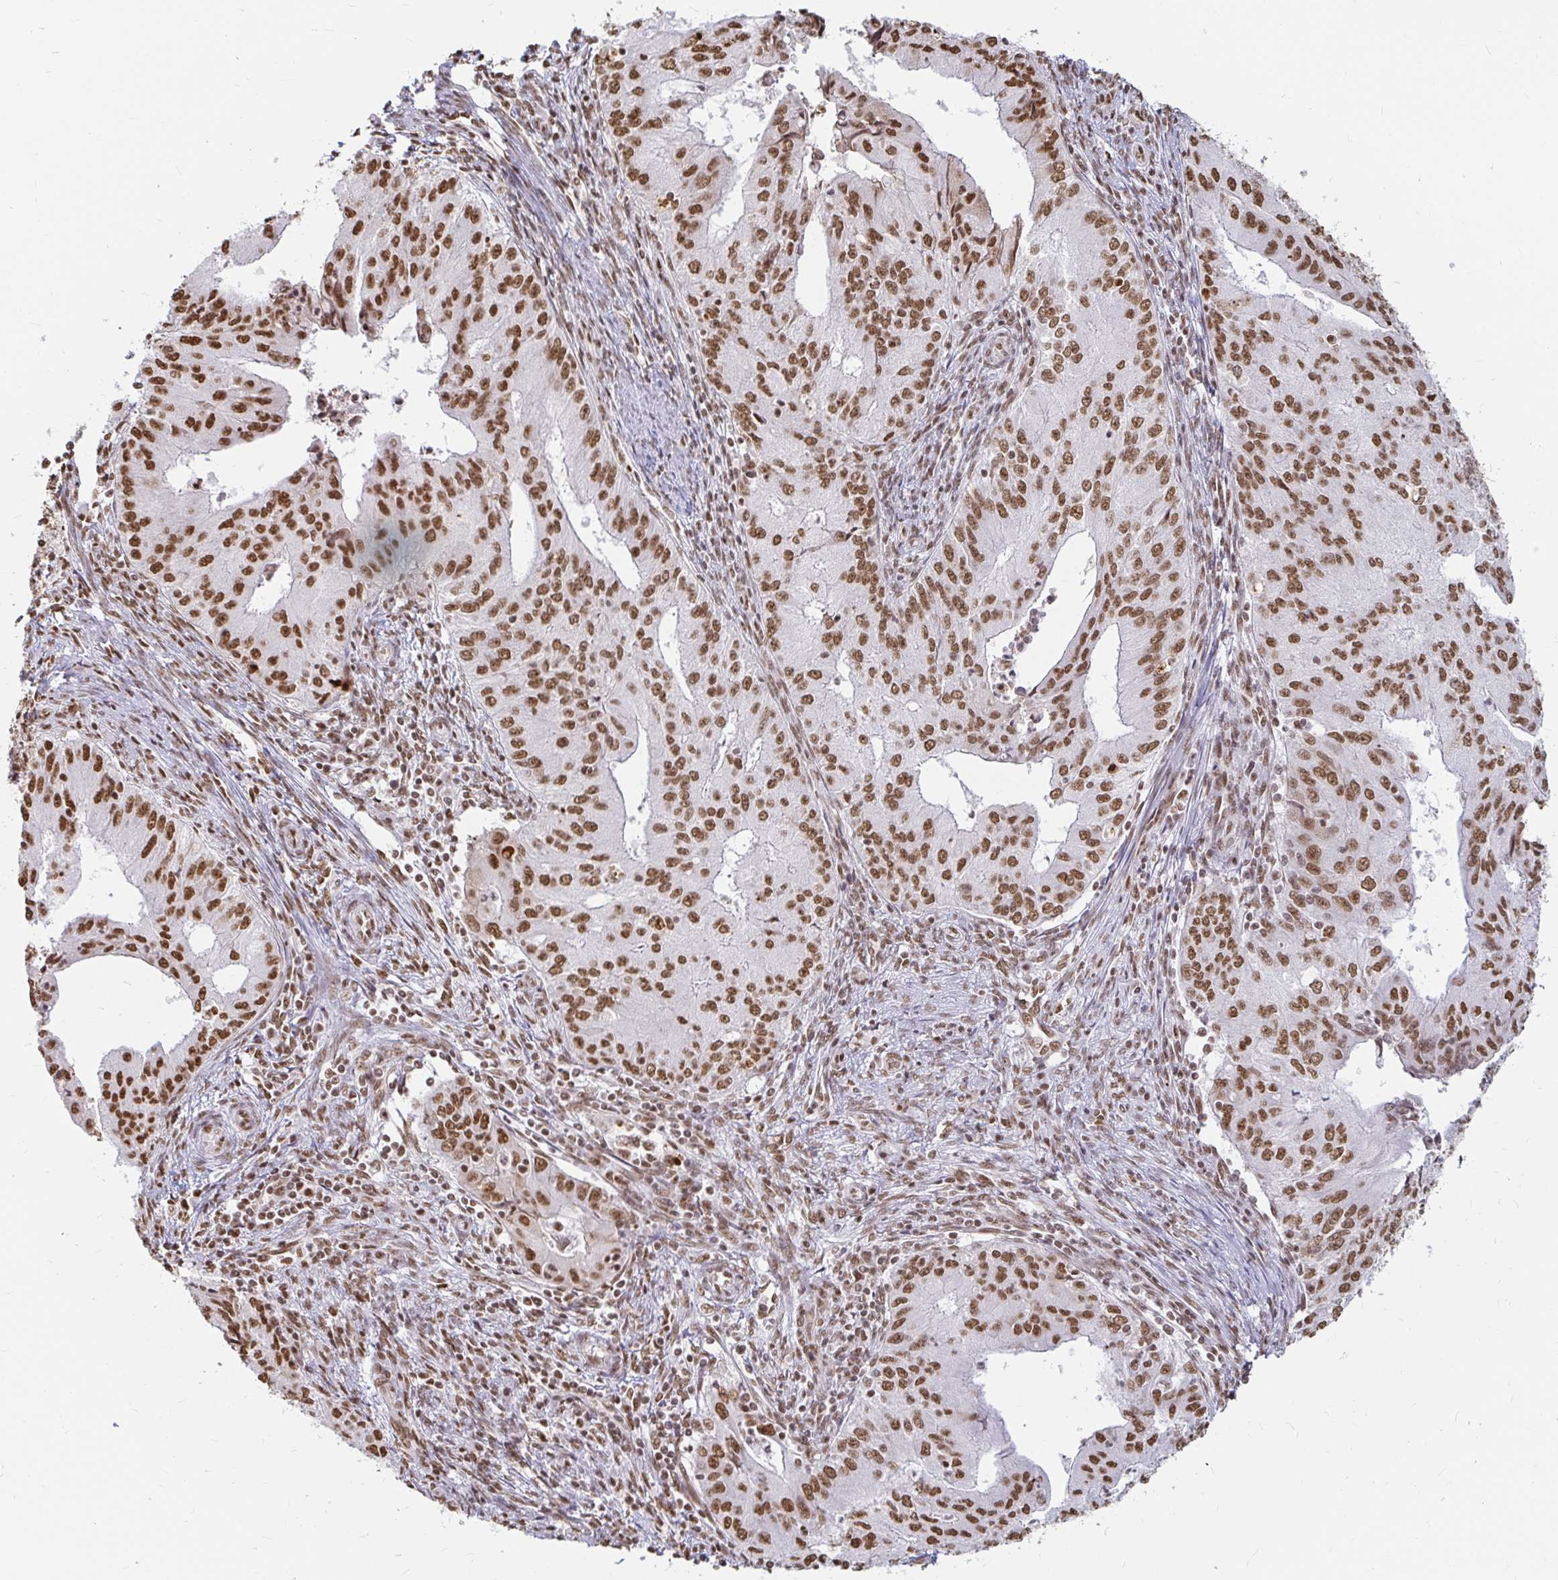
{"staining": {"intensity": "strong", "quantity": ">75%", "location": "nuclear"}, "tissue": "endometrial cancer", "cell_type": "Tumor cells", "image_type": "cancer", "snomed": [{"axis": "morphology", "description": "Adenocarcinoma, NOS"}, {"axis": "topography", "description": "Endometrium"}], "caption": "This is a micrograph of immunohistochemistry (IHC) staining of endometrial cancer (adenocarcinoma), which shows strong positivity in the nuclear of tumor cells.", "gene": "HNRNPU", "patient": {"sex": "female", "age": 50}}